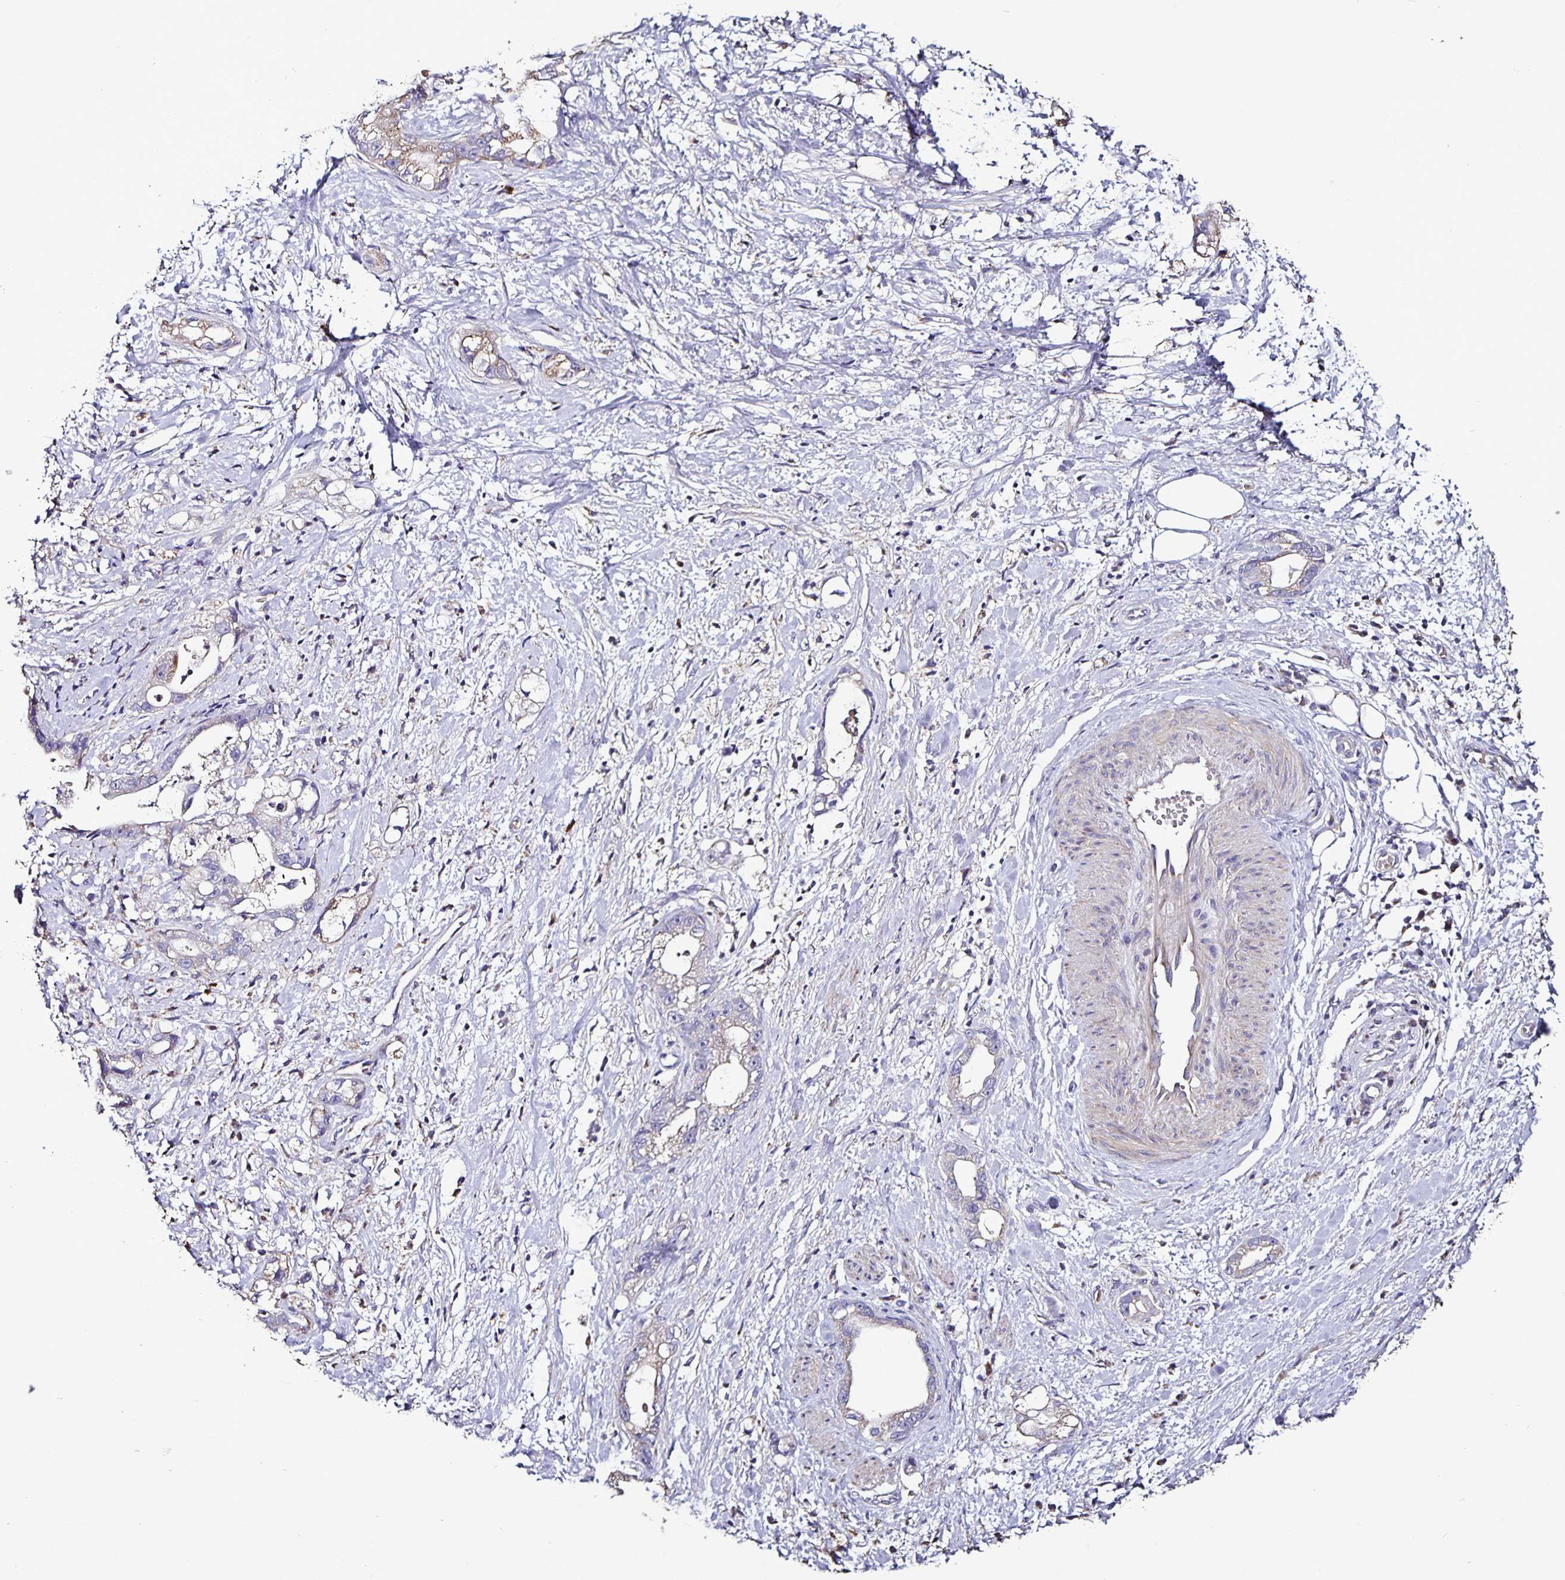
{"staining": {"intensity": "weak", "quantity": "<25%", "location": "cytoplasmic/membranous"}, "tissue": "stomach cancer", "cell_type": "Tumor cells", "image_type": "cancer", "snomed": [{"axis": "morphology", "description": "Adenocarcinoma, NOS"}, {"axis": "topography", "description": "Stomach"}], "caption": "Adenocarcinoma (stomach) was stained to show a protein in brown. There is no significant expression in tumor cells.", "gene": "FCER1A", "patient": {"sex": "male", "age": 55}}